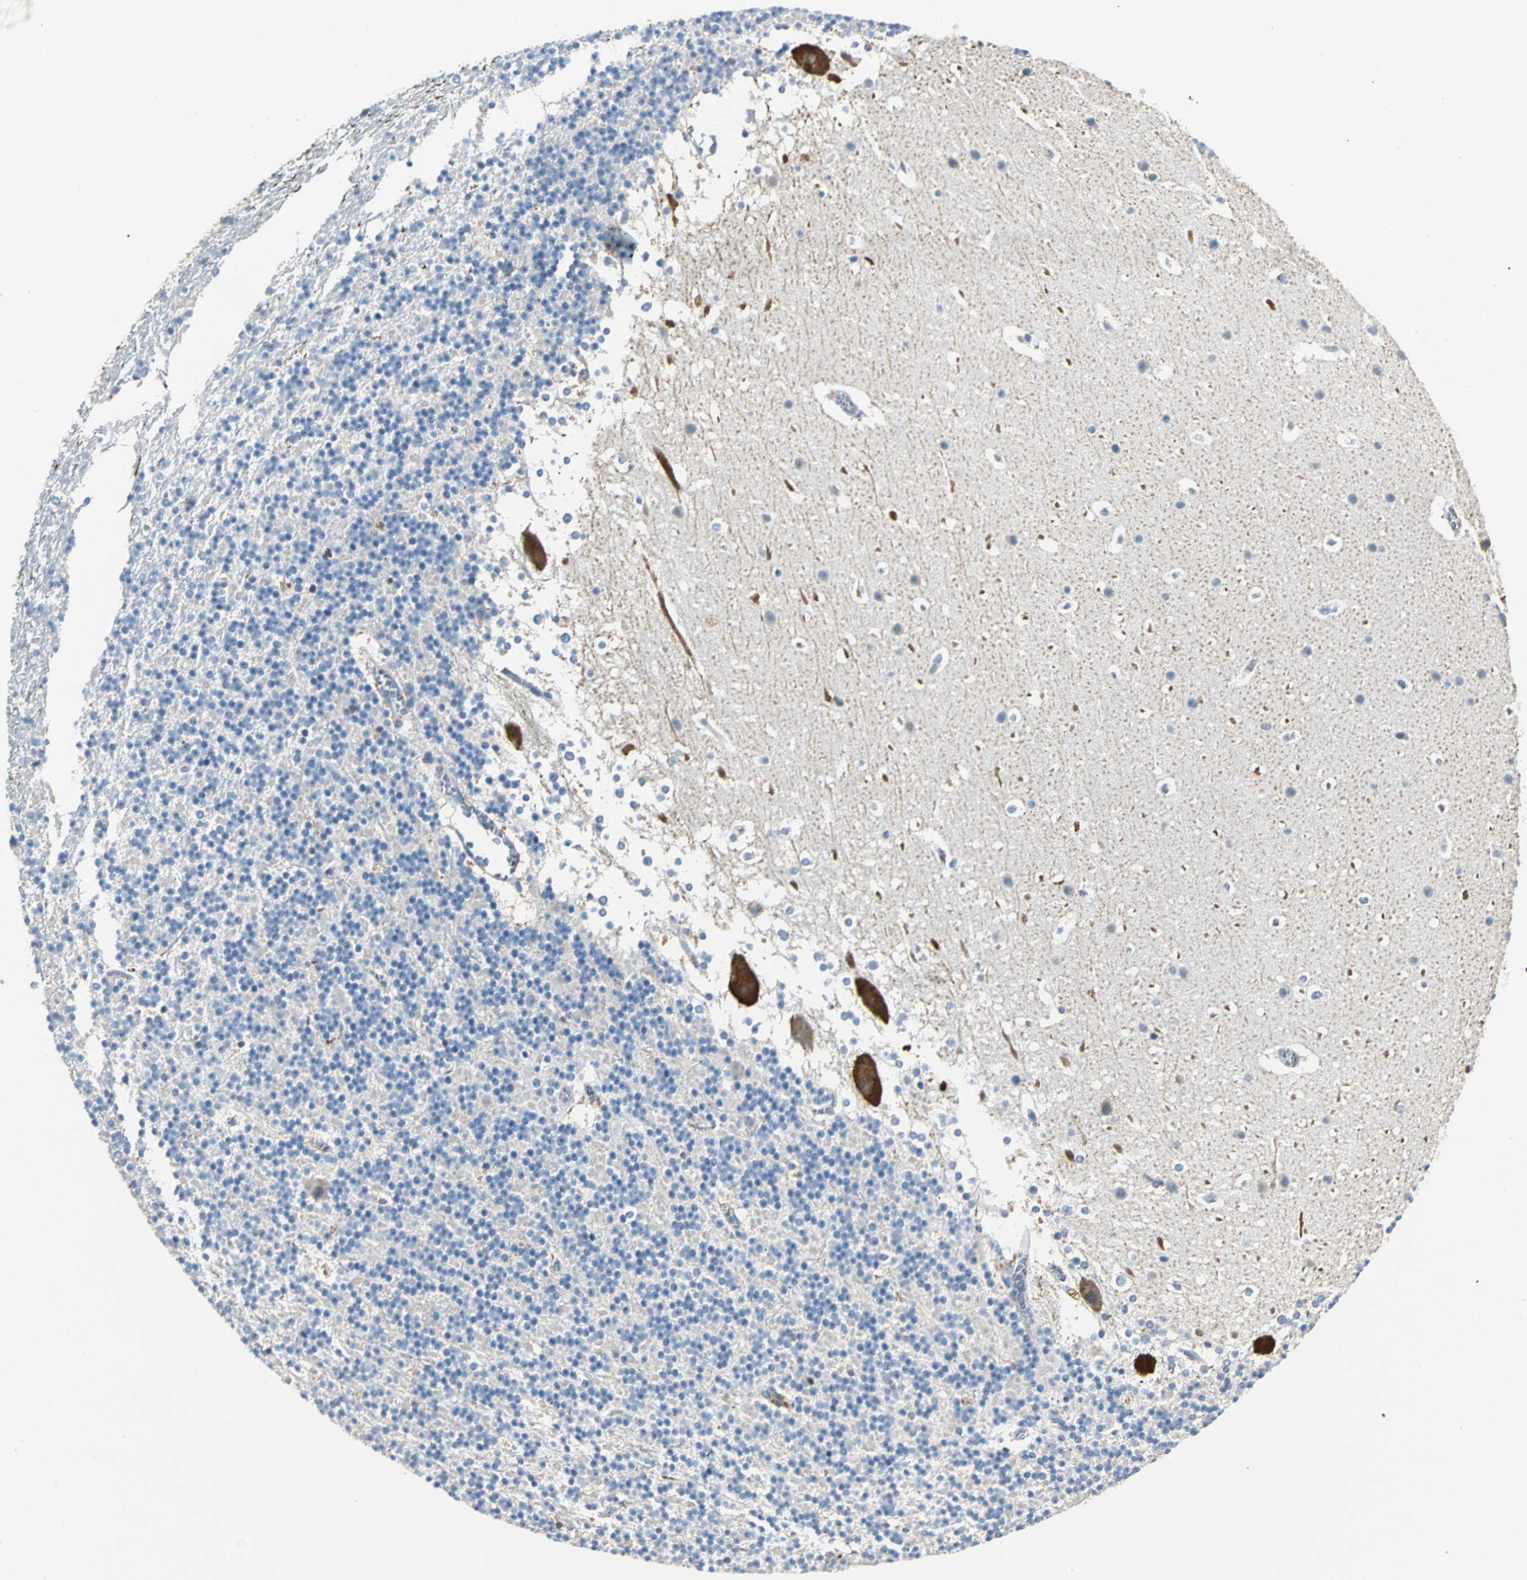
{"staining": {"intensity": "negative", "quantity": "none", "location": "none"}, "tissue": "cerebellum", "cell_type": "Cells in granular layer", "image_type": "normal", "snomed": [{"axis": "morphology", "description": "Normal tissue, NOS"}, {"axis": "topography", "description": "Cerebellum"}], "caption": "IHC photomicrograph of unremarkable human cerebellum stained for a protein (brown), which displays no expression in cells in granular layer.", "gene": "B3GNT2", "patient": {"sex": "female", "age": 19}}